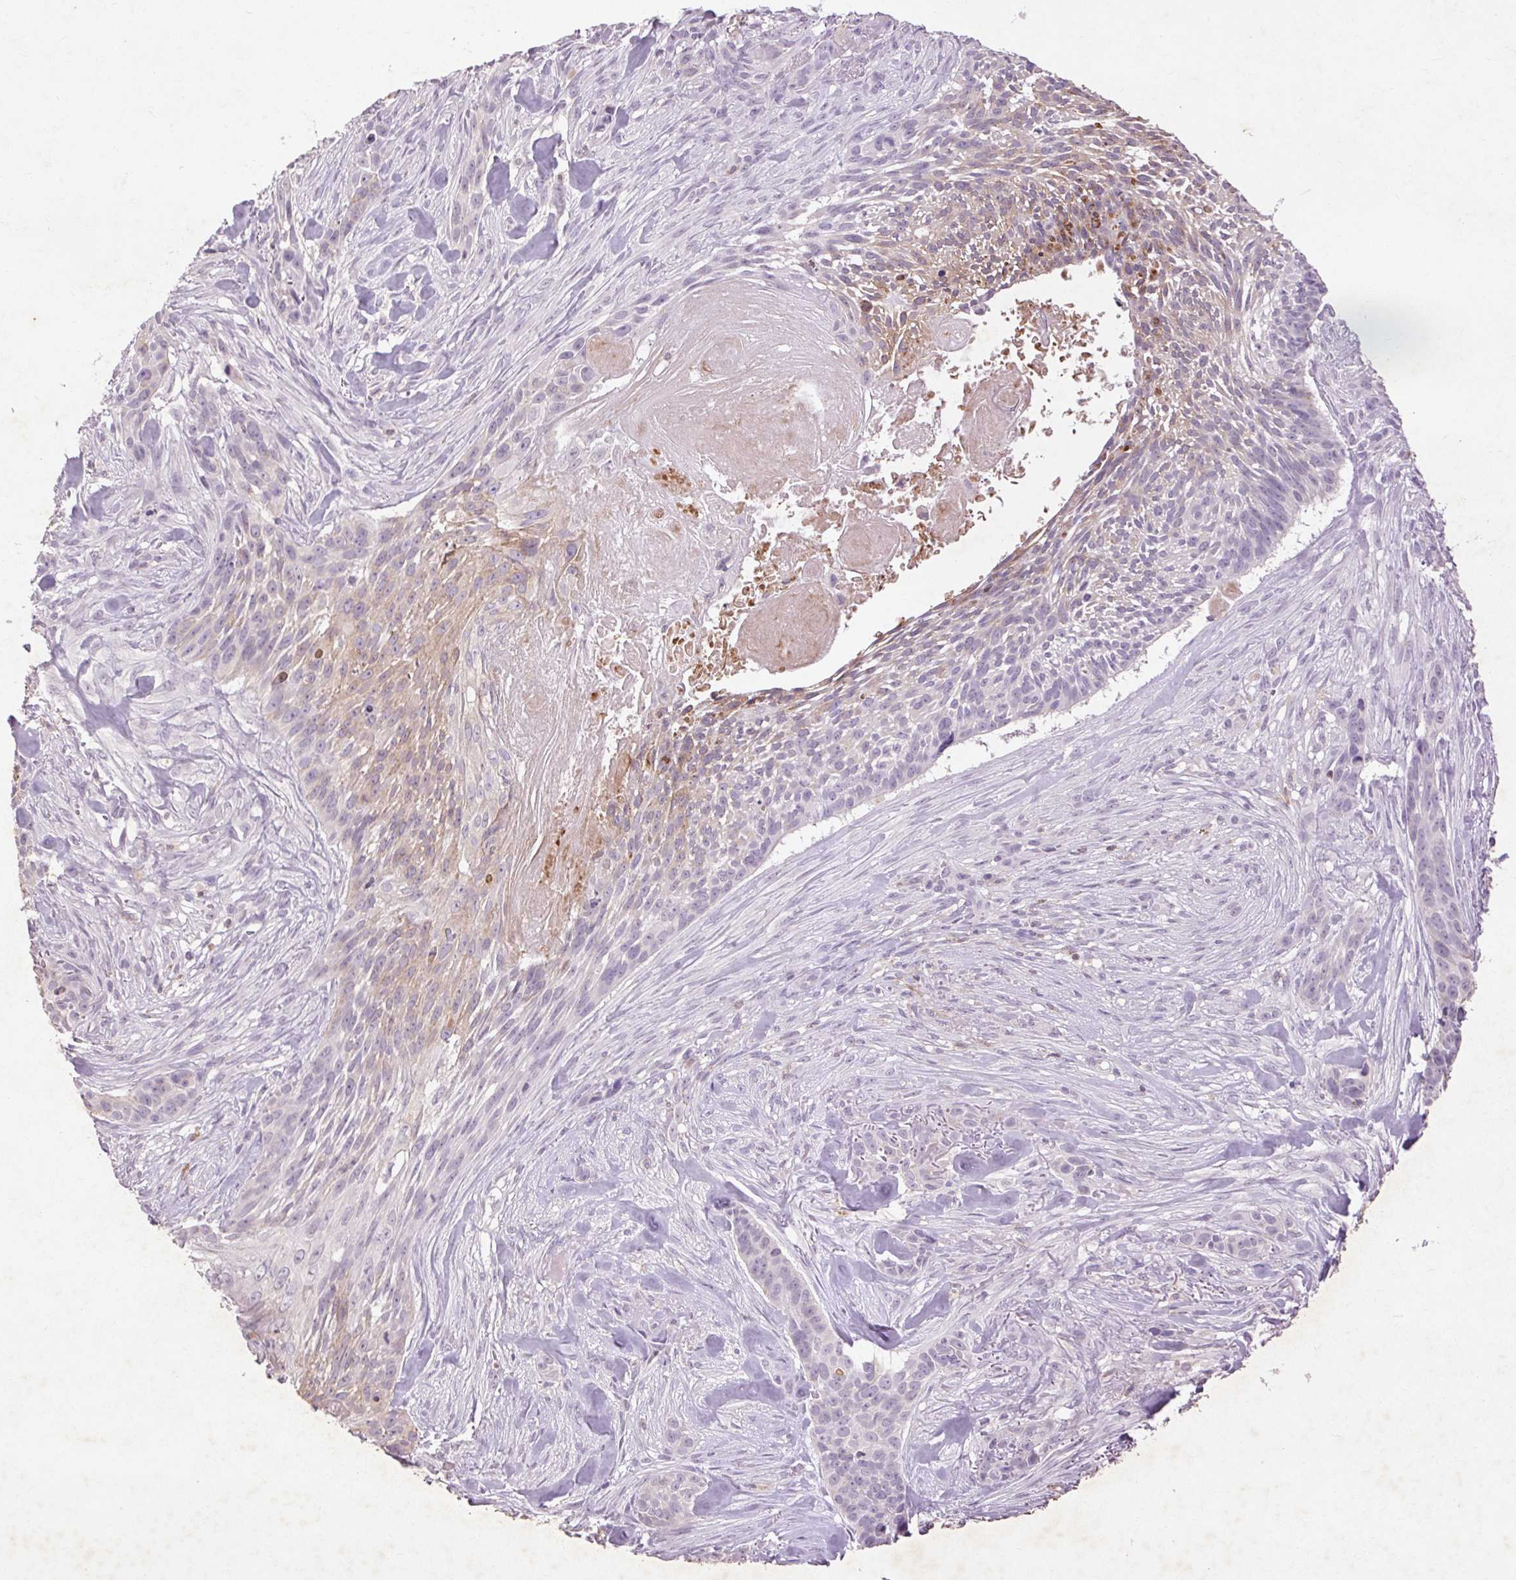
{"staining": {"intensity": "negative", "quantity": "none", "location": "none"}, "tissue": "skin cancer", "cell_type": "Tumor cells", "image_type": "cancer", "snomed": [{"axis": "morphology", "description": "Basal cell carcinoma"}, {"axis": "topography", "description": "Skin"}], "caption": "This is an IHC image of human skin cancer. There is no expression in tumor cells.", "gene": "FNDC7", "patient": {"sex": "male", "age": 87}}